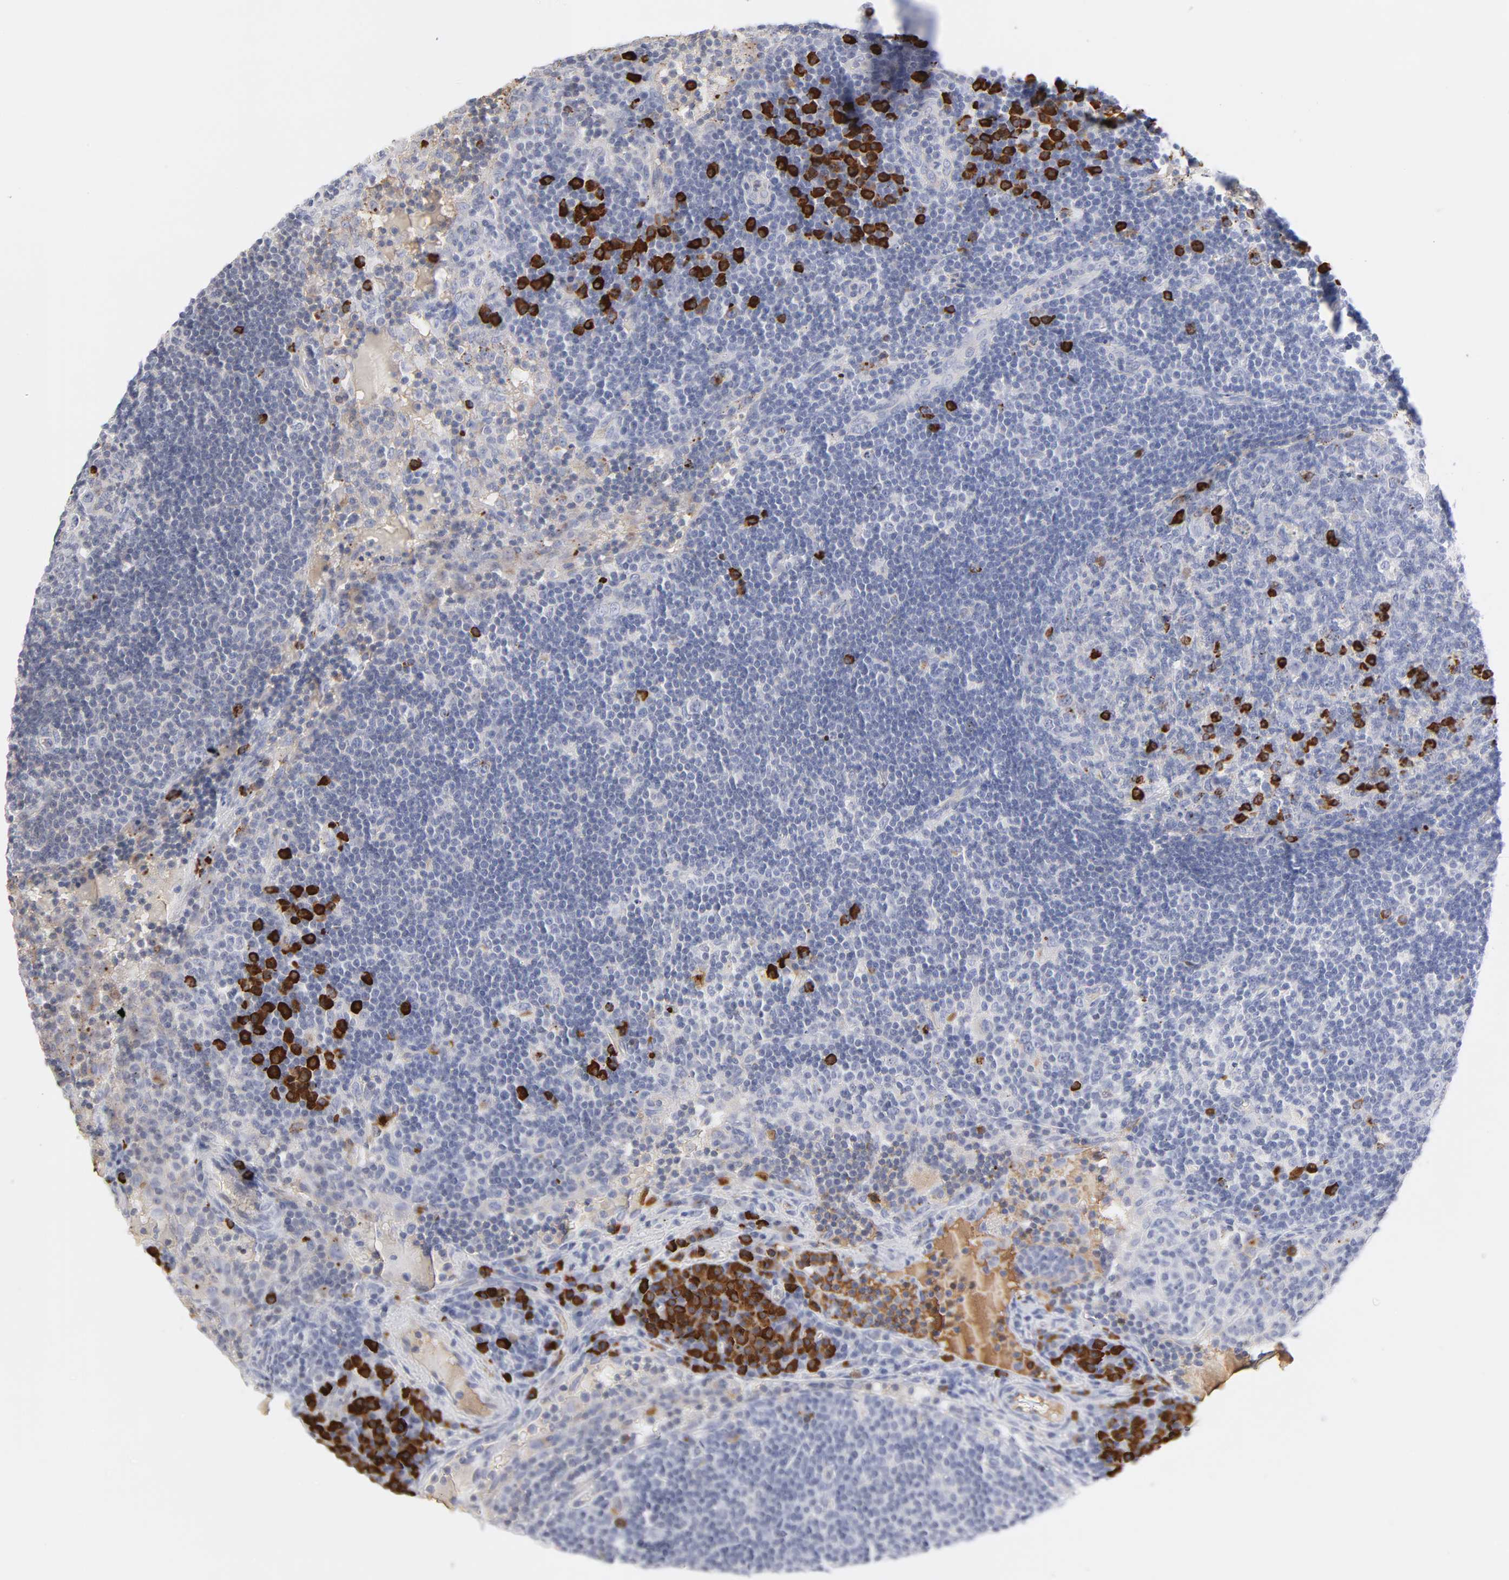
{"staining": {"intensity": "strong", "quantity": "<25%", "location": "cytoplasmic/membranous"}, "tissue": "lymph node", "cell_type": "Germinal center cells", "image_type": "normal", "snomed": [{"axis": "morphology", "description": "Normal tissue, NOS"}, {"axis": "morphology", "description": "Squamous cell carcinoma, metastatic, NOS"}, {"axis": "topography", "description": "Lymph node"}], "caption": "Normal lymph node shows strong cytoplasmic/membranous staining in about <25% of germinal center cells.", "gene": "PLAT", "patient": {"sex": "female", "age": 53}}